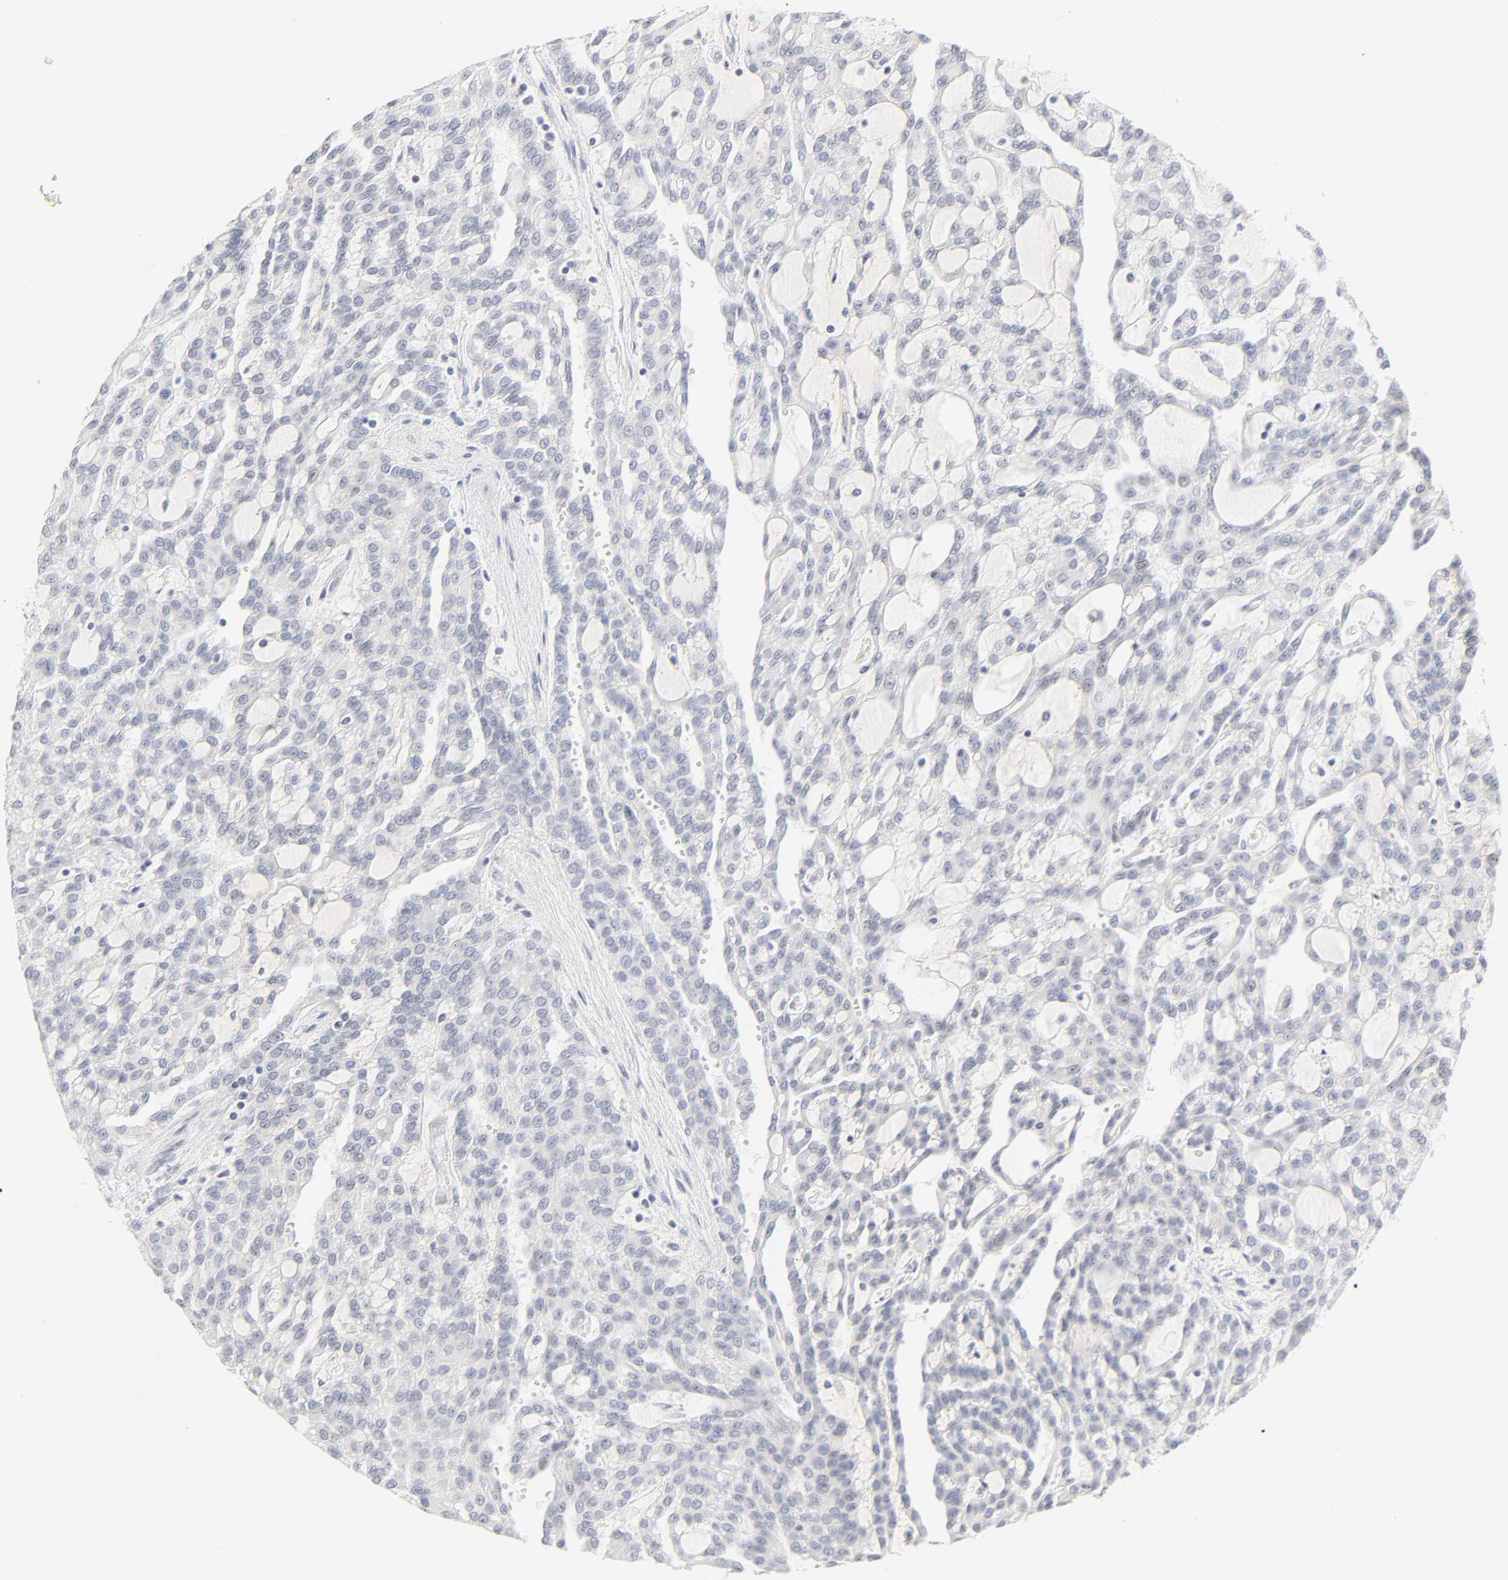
{"staining": {"intensity": "negative", "quantity": "none", "location": "none"}, "tissue": "renal cancer", "cell_type": "Tumor cells", "image_type": "cancer", "snomed": [{"axis": "morphology", "description": "Adenocarcinoma, NOS"}, {"axis": "topography", "description": "Kidney"}], "caption": "This is an IHC histopathology image of human adenocarcinoma (renal). There is no positivity in tumor cells.", "gene": "MNAT1", "patient": {"sex": "male", "age": 63}}